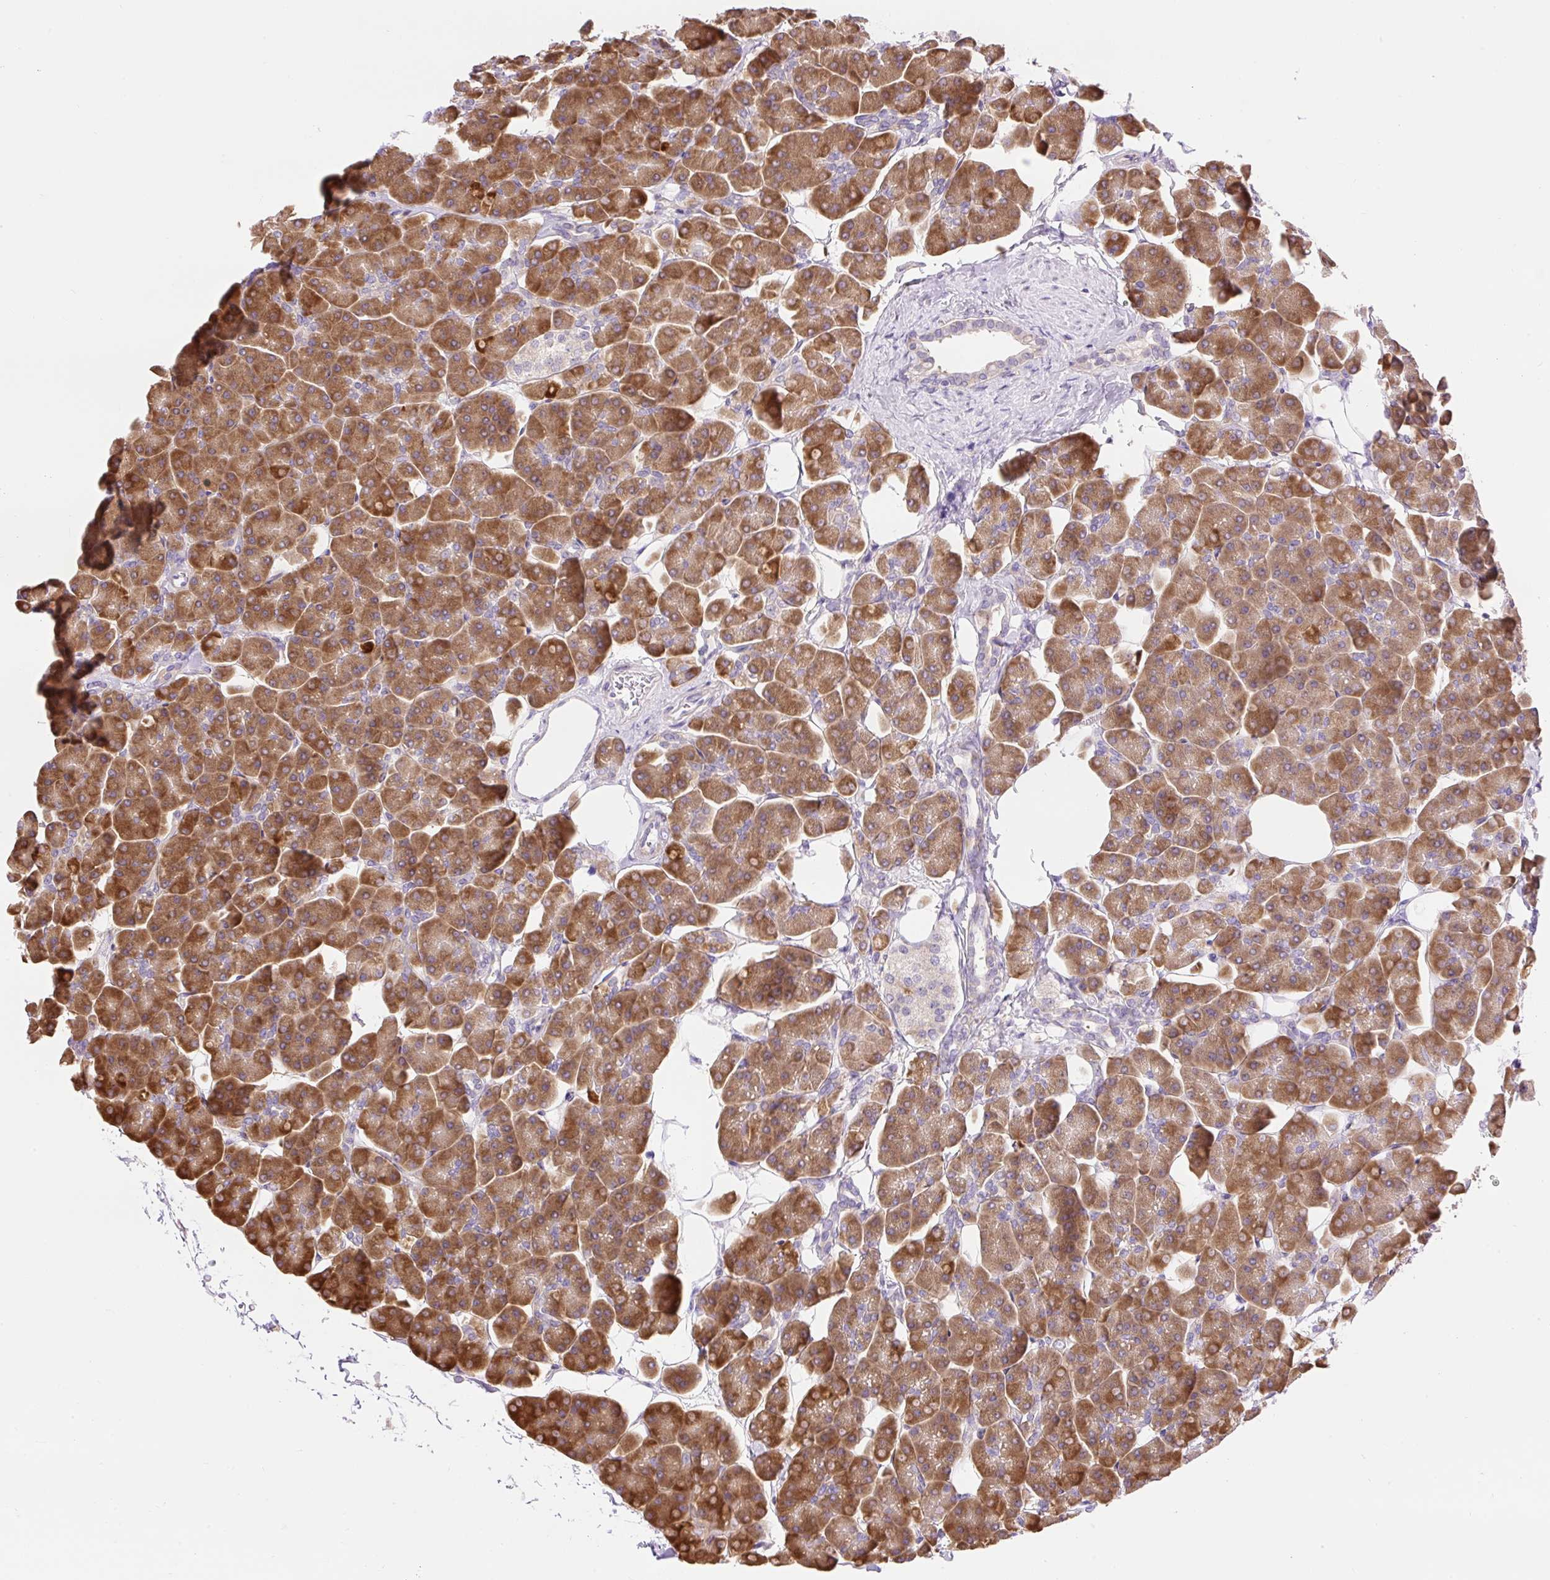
{"staining": {"intensity": "strong", "quantity": ">75%", "location": "cytoplasmic/membranous"}, "tissue": "pancreas", "cell_type": "Exocrine glandular cells", "image_type": "normal", "snomed": [{"axis": "morphology", "description": "Normal tissue, NOS"}, {"axis": "topography", "description": "Pancreas"}, {"axis": "topography", "description": "Peripheral nerve tissue"}], "caption": "Immunohistochemical staining of benign human pancreas reveals high levels of strong cytoplasmic/membranous staining in about >75% of exocrine glandular cells.", "gene": "GPR45", "patient": {"sex": "male", "age": 54}}